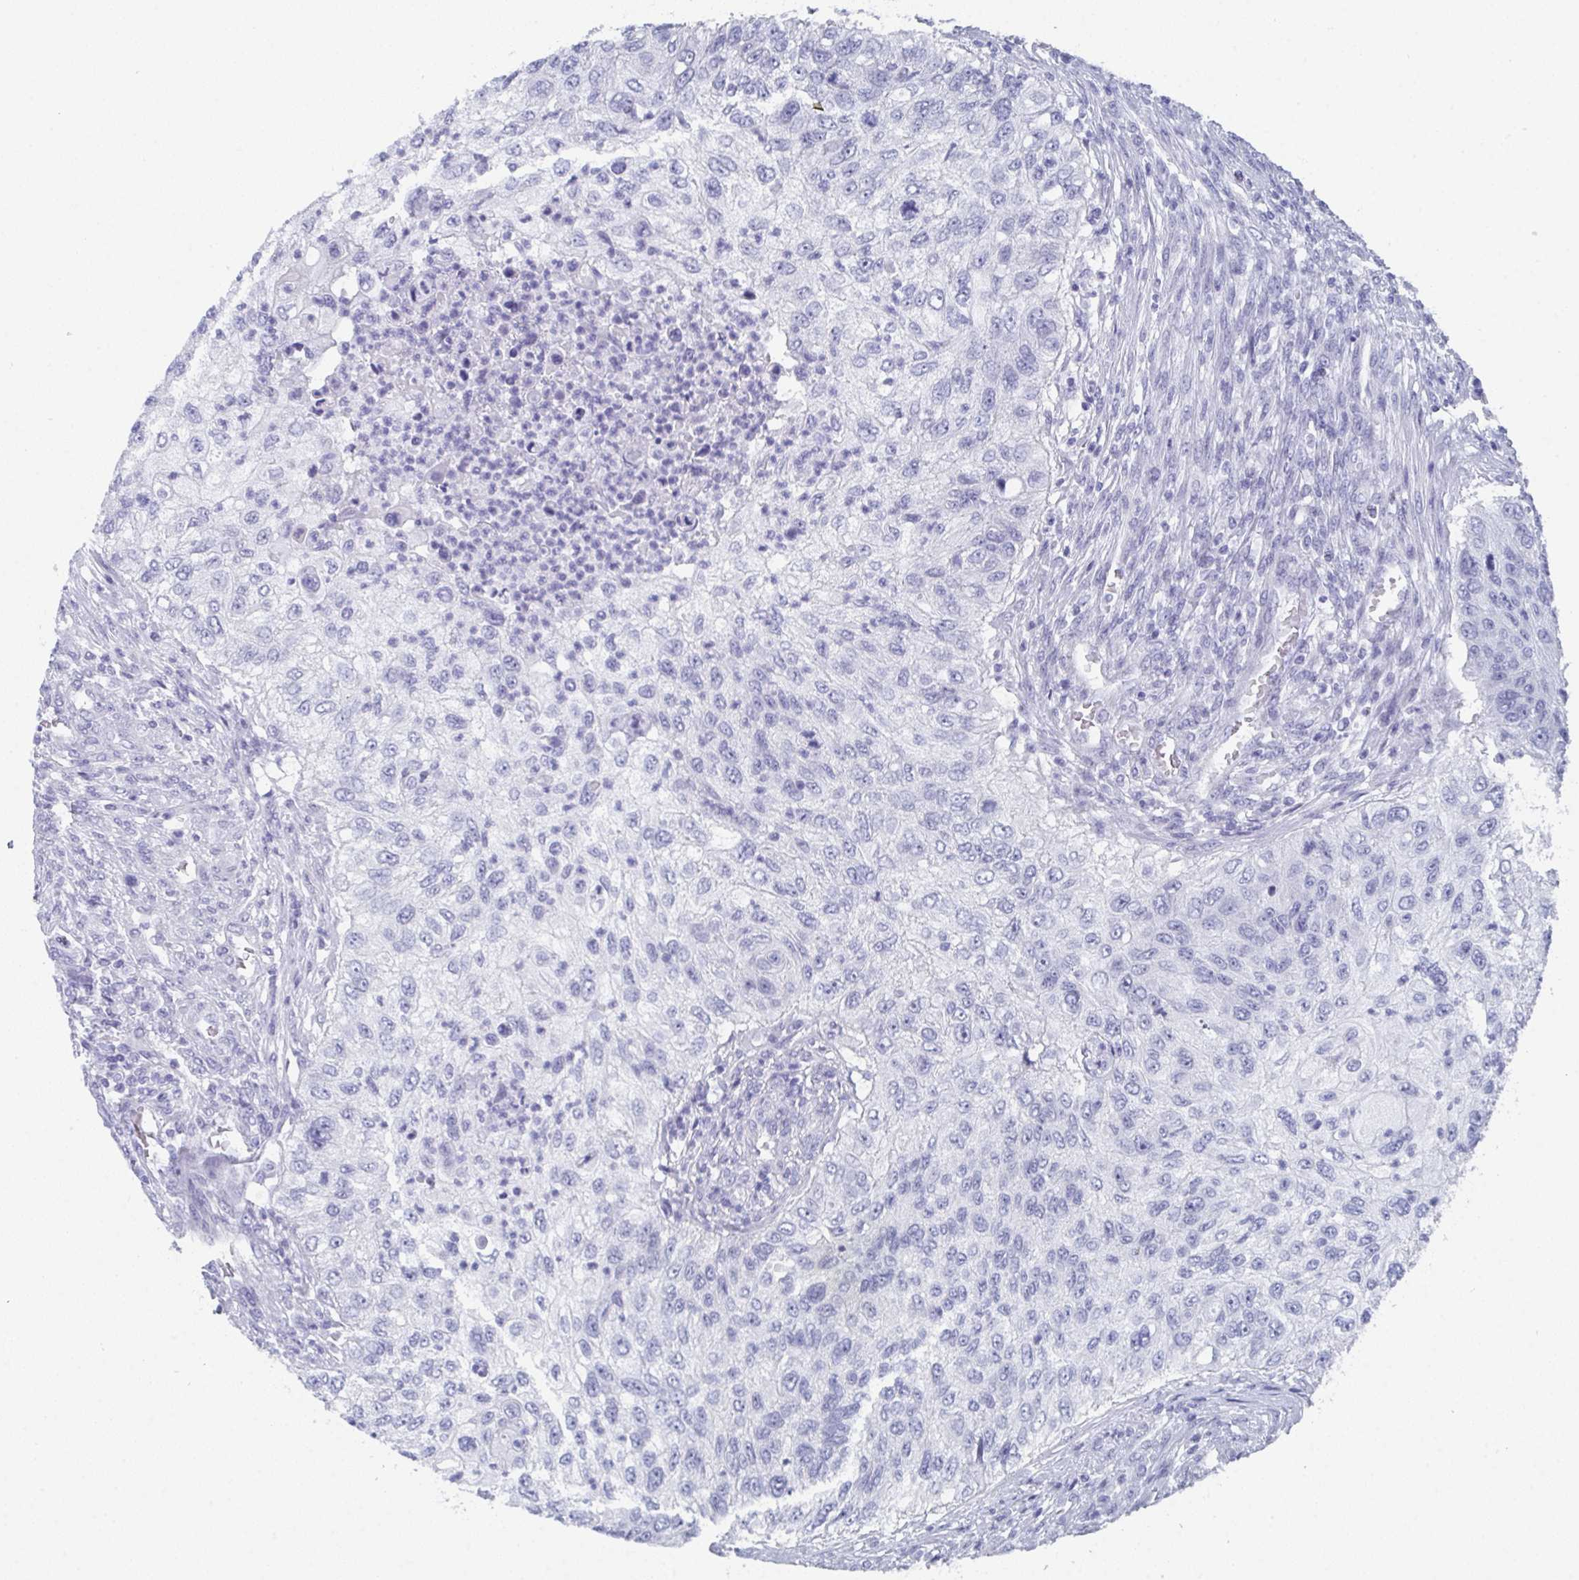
{"staining": {"intensity": "negative", "quantity": "none", "location": "none"}, "tissue": "urothelial cancer", "cell_type": "Tumor cells", "image_type": "cancer", "snomed": [{"axis": "morphology", "description": "Urothelial carcinoma, High grade"}, {"axis": "topography", "description": "Urinary bladder"}], "caption": "Immunohistochemistry (IHC) histopathology image of neoplastic tissue: high-grade urothelial carcinoma stained with DAB shows no significant protein expression in tumor cells.", "gene": "DYDC2", "patient": {"sex": "female", "age": 60}}